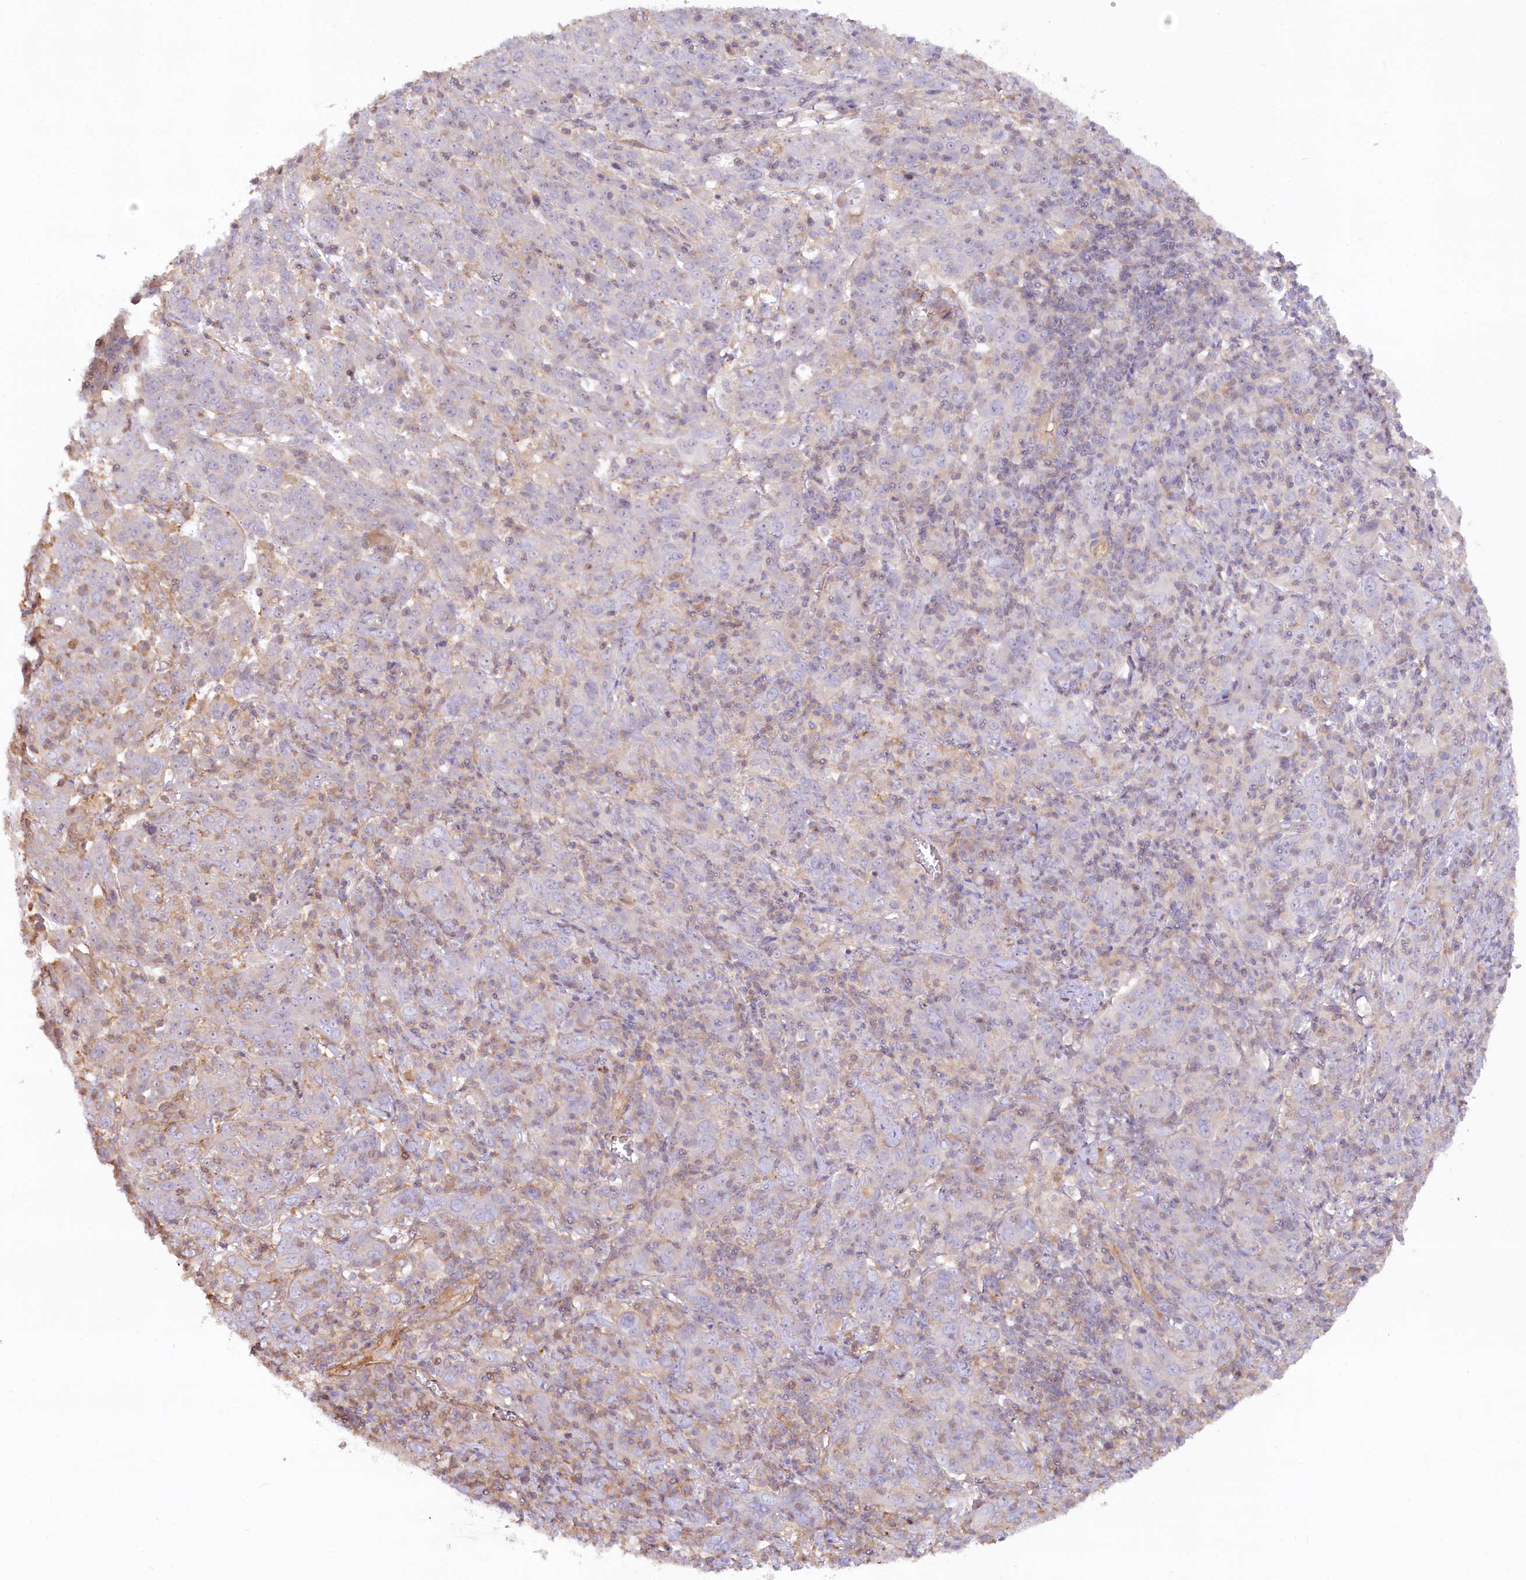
{"staining": {"intensity": "negative", "quantity": "none", "location": "none"}, "tissue": "cervical cancer", "cell_type": "Tumor cells", "image_type": "cancer", "snomed": [{"axis": "morphology", "description": "Squamous cell carcinoma, NOS"}, {"axis": "topography", "description": "Cervix"}], "caption": "The micrograph demonstrates no significant positivity in tumor cells of cervical squamous cell carcinoma.", "gene": "WDR36", "patient": {"sex": "female", "age": 67}}